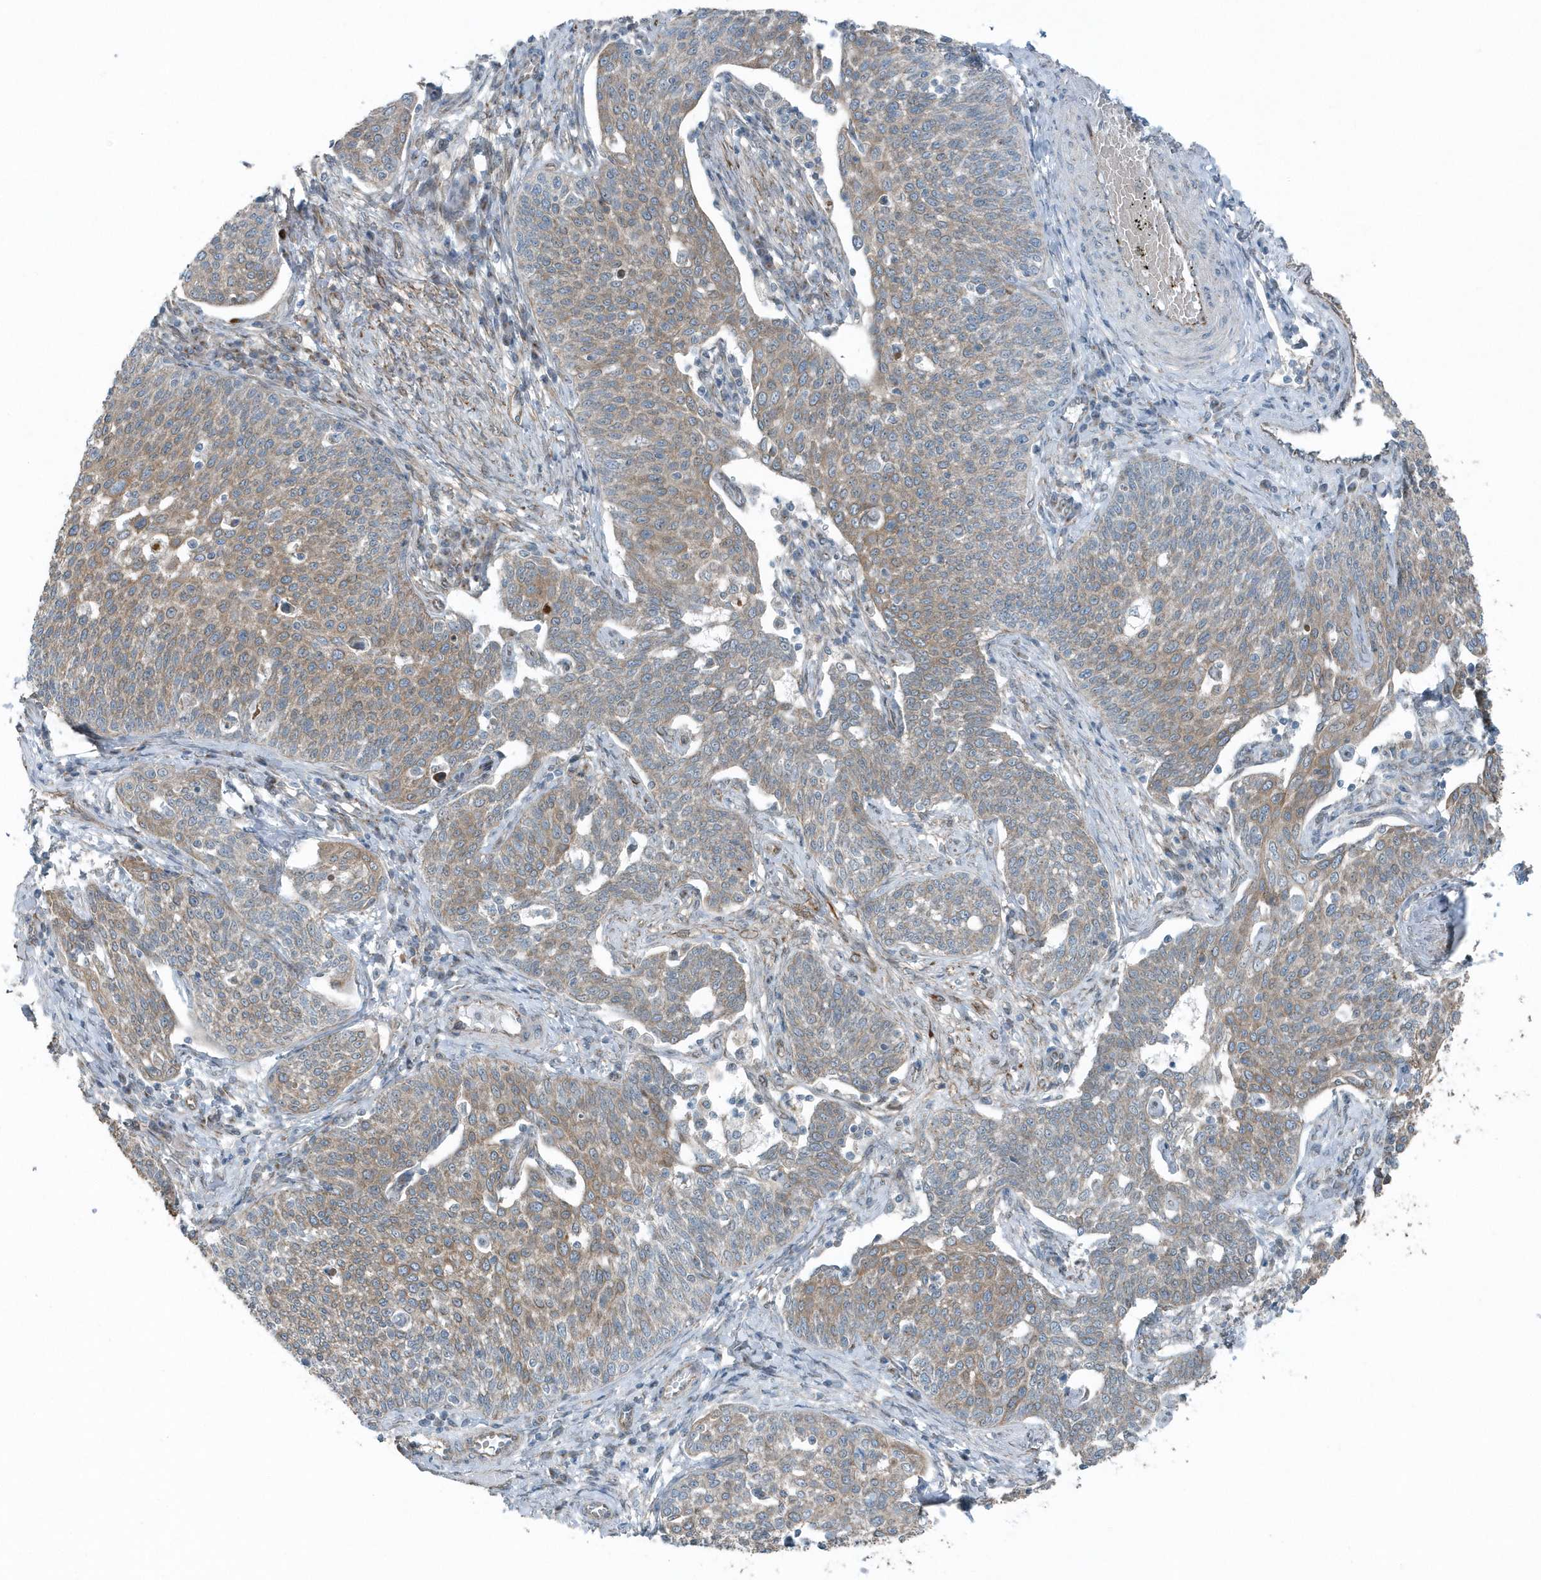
{"staining": {"intensity": "moderate", "quantity": "25%-75%", "location": "cytoplasmic/membranous"}, "tissue": "cervical cancer", "cell_type": "Tumor cells", "image_type": "cancer", "snomed": [{"axis": "morphology", "description": "Squamous cell carcinoma, NOS"}, {"axis": "topography", "description": "Cervix"}], "caption": "Immunohistochemistry image of neoplastic tissue: cervical cancer stained using immunohistochemistry demonstrates medium levels of moderate protein expression localized specifically in the cytoplasmic/membranous of tumor cells, appearing as a cytoplasmic/membranous brown color.", "gene": "GCC2", "patient": {"sex": "female", "age": 34}}